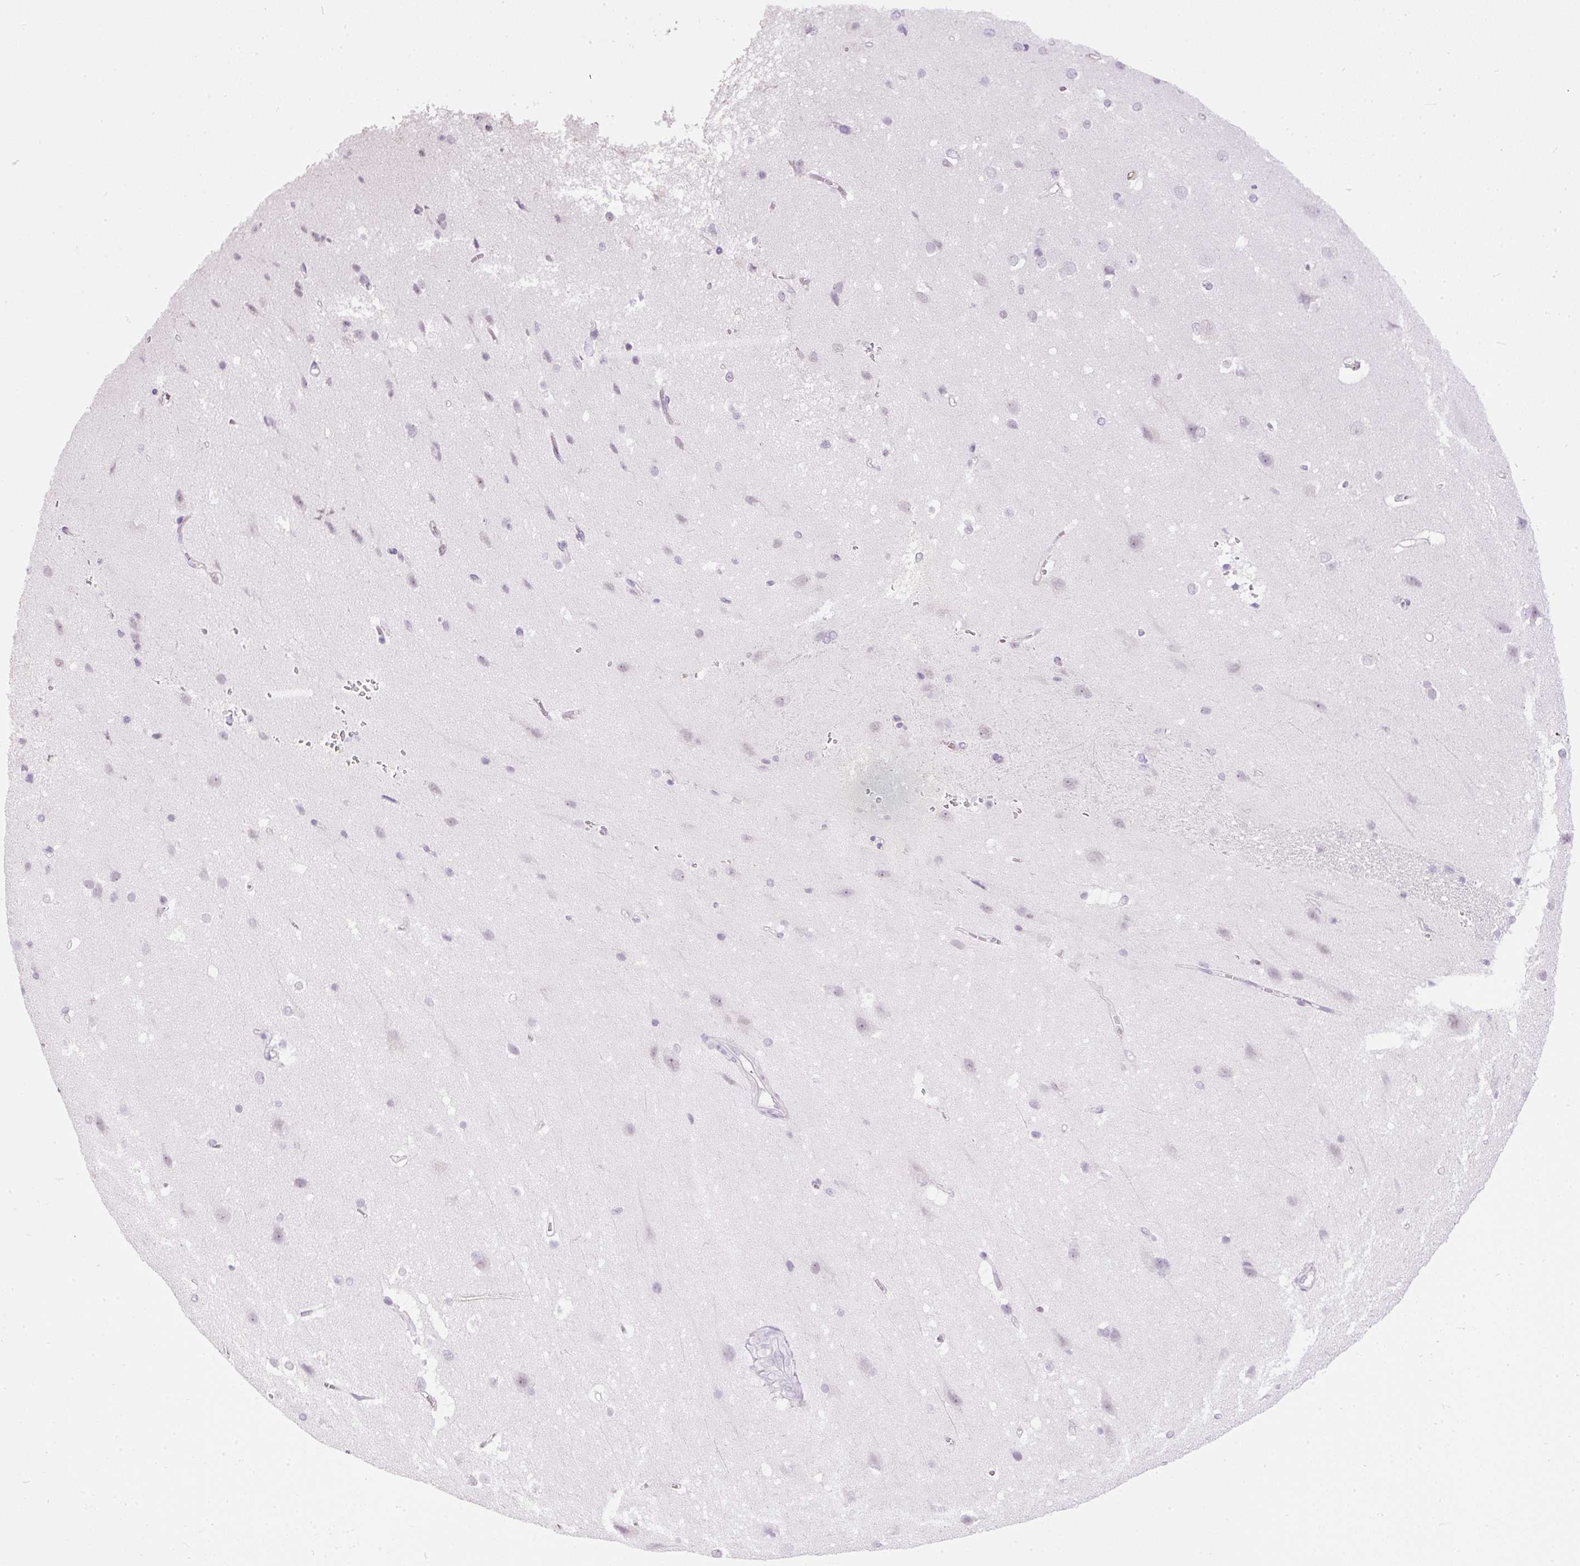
{"staining": {"intensity": "negative", "quantity": "none", "location": "none"}, "tissue": "cerebral cortex", "cell_type": "Endothelial cells", "image_type": "normal", "snomed": [{"axis": "morphology", "description": "Normal tissue, NOS"}, {"axis": "topography", "description": "Cerebral cortex"}], "caption": "A high-resolution photomicrograph shows IHC staining of benign cerebral cortex, which demonstrates no significant expression in endothelial cells.", "gene": "PRPF38B", "patient": {"sex": "male", "age": 37}}